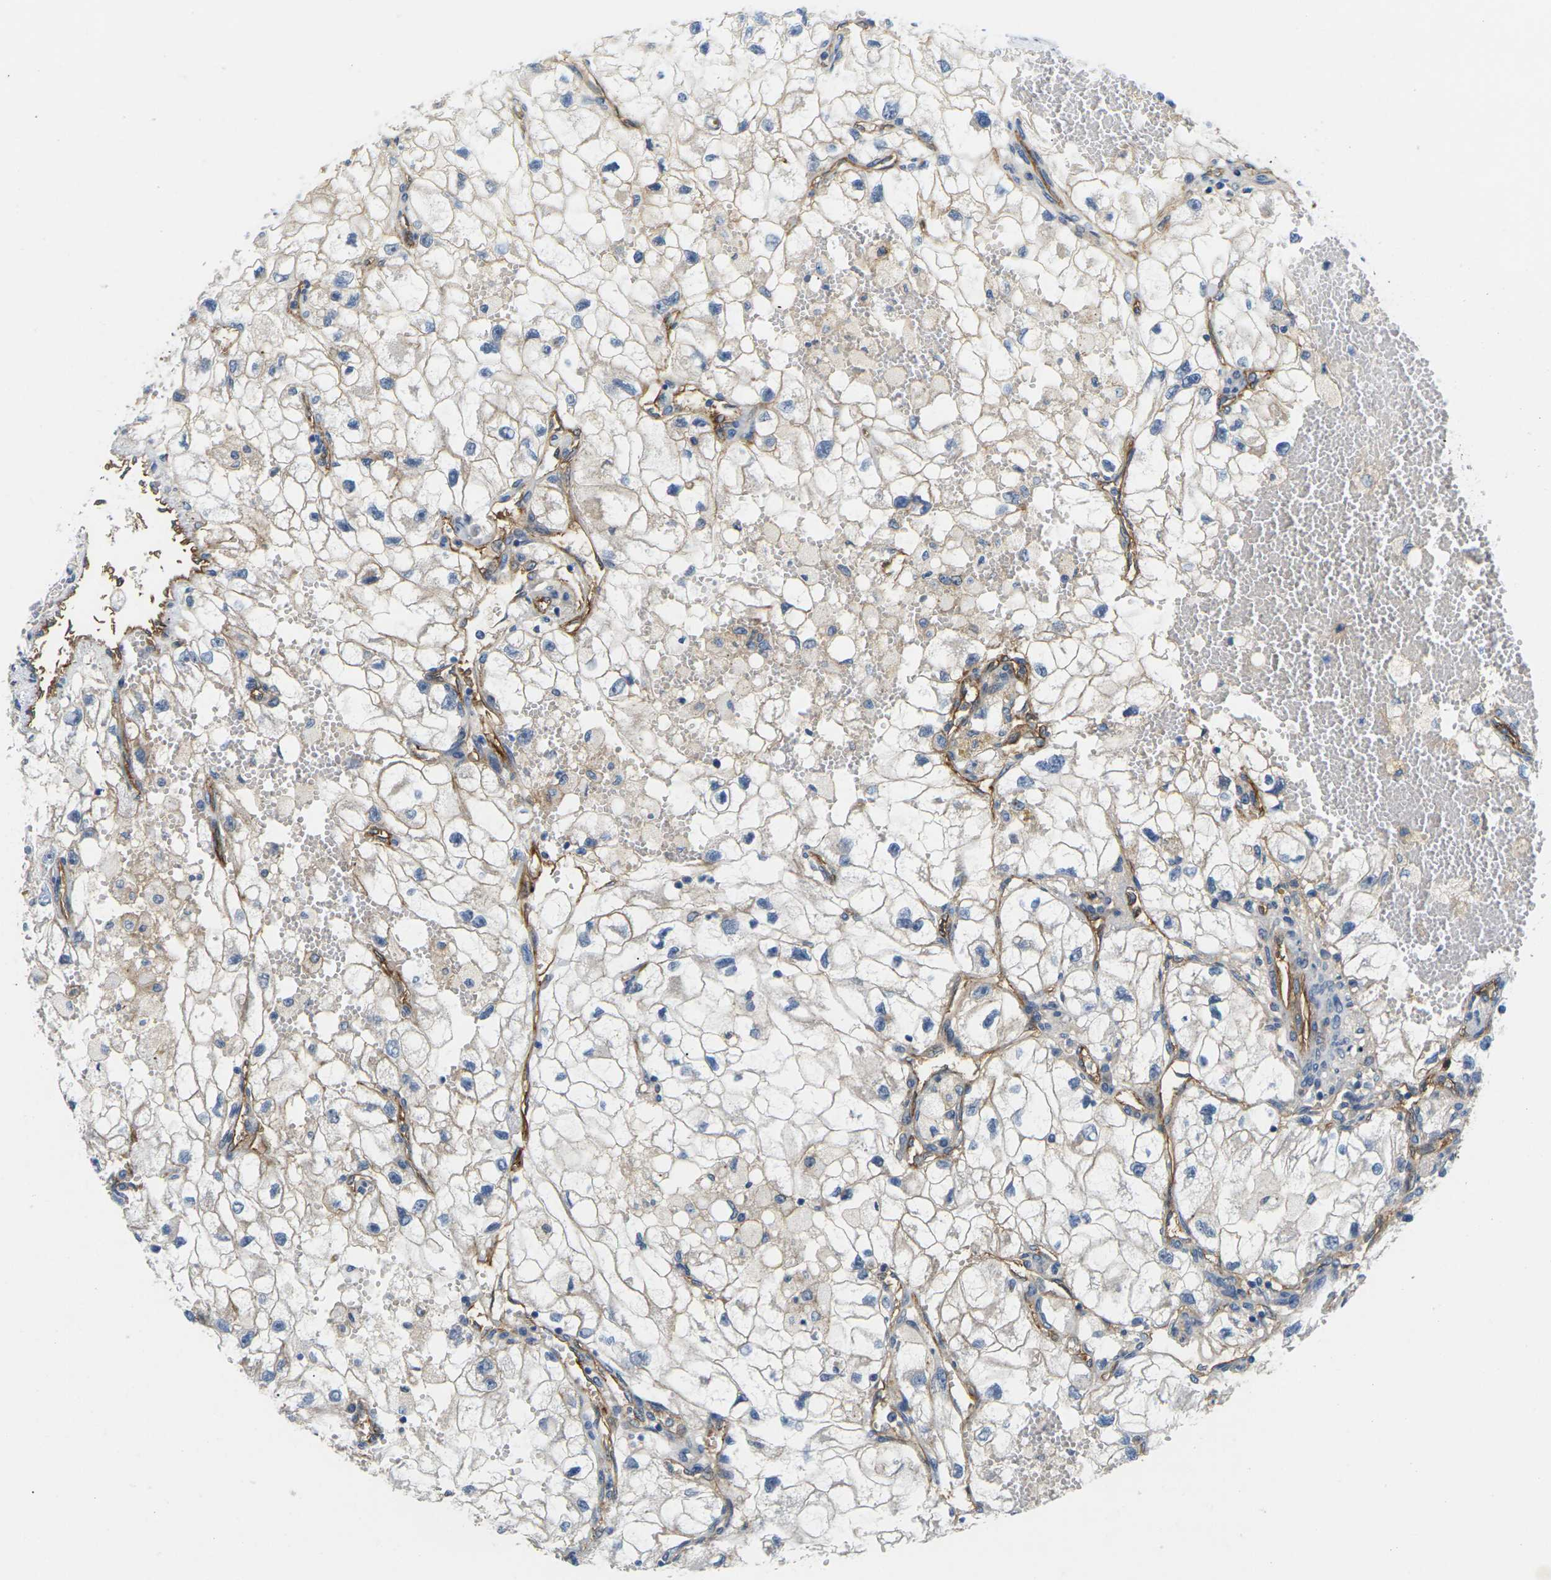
{"staining": {"intensity": "negative", "quantity": "none", "location": "none"}, "tissue": "renal cancer", "cell_type": "Tumor cells", "image_type": "cancer", "snomed": [{"axis": "morphology", "description": "Adenocarcinoma, NOS"}, {"axis": "topography", "description": "Kidney"}], "caption": "High power microscopy micrograph of an IHC micrograph of renal cancer (adenocarcinoma), revealing no significant staining in tumor cells.", "gene": "ITGA5", "patient": {"sex": "female", "age": 70}}